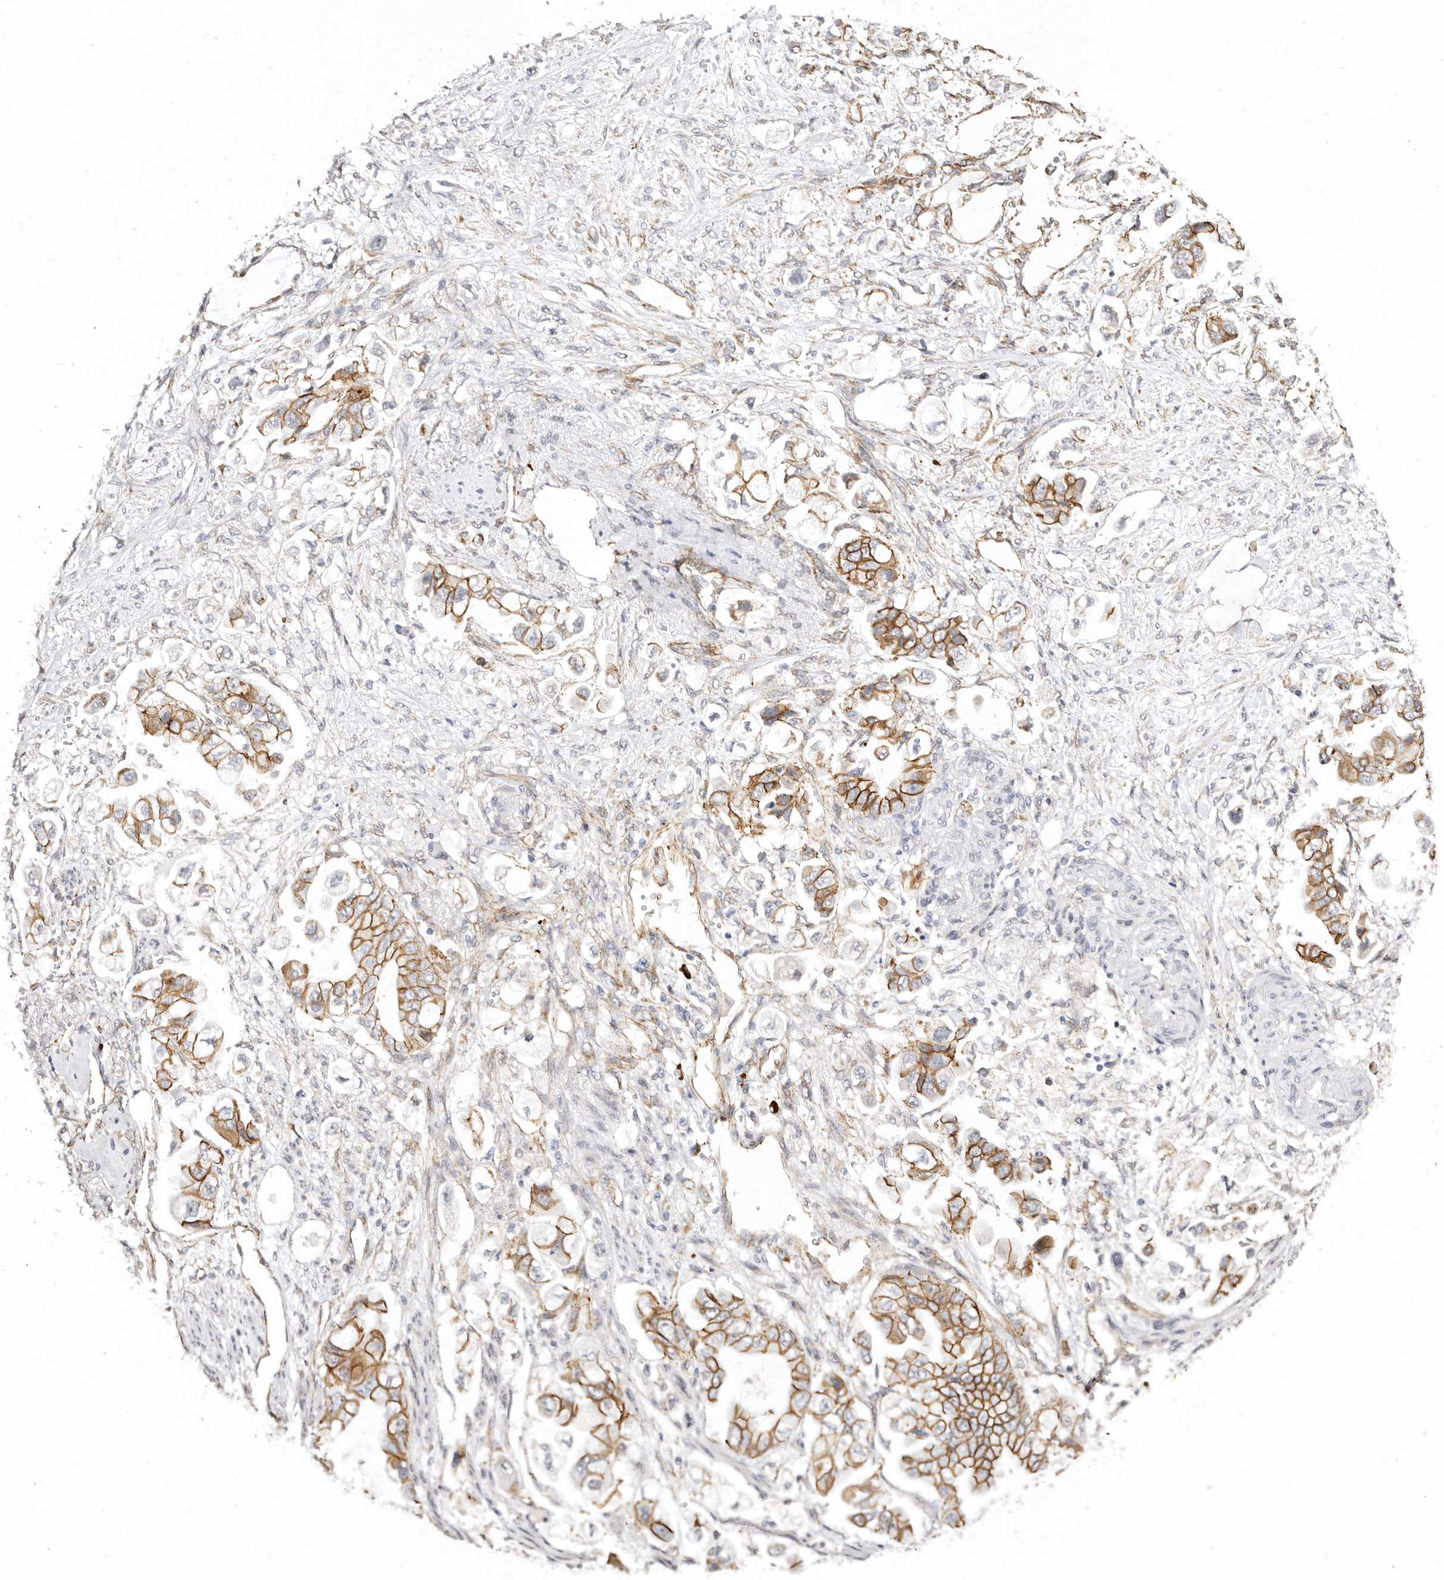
{"staining": {"intensity": "strong", "quantity": ">75%", "location": "cytoplasmic/membranous"}, "tissue": "stomach cancer", "cell_type": "Tumor cells", "image_type": "cancer", "snomed": [{"axis": "morphology", "description": "Adenocarcinoma, NOS"}, {"axis": "topography", "description": "Stomach"}], "caption": "The photomicrograph displays immunohistochemical staining of stomach adenocarcinoma. There is strong cytoplasmic/membranous staining is present in about >75% of tumor cells.", "gene": "CTNNB1", "patient": {"sex": "male", "age": 62}}